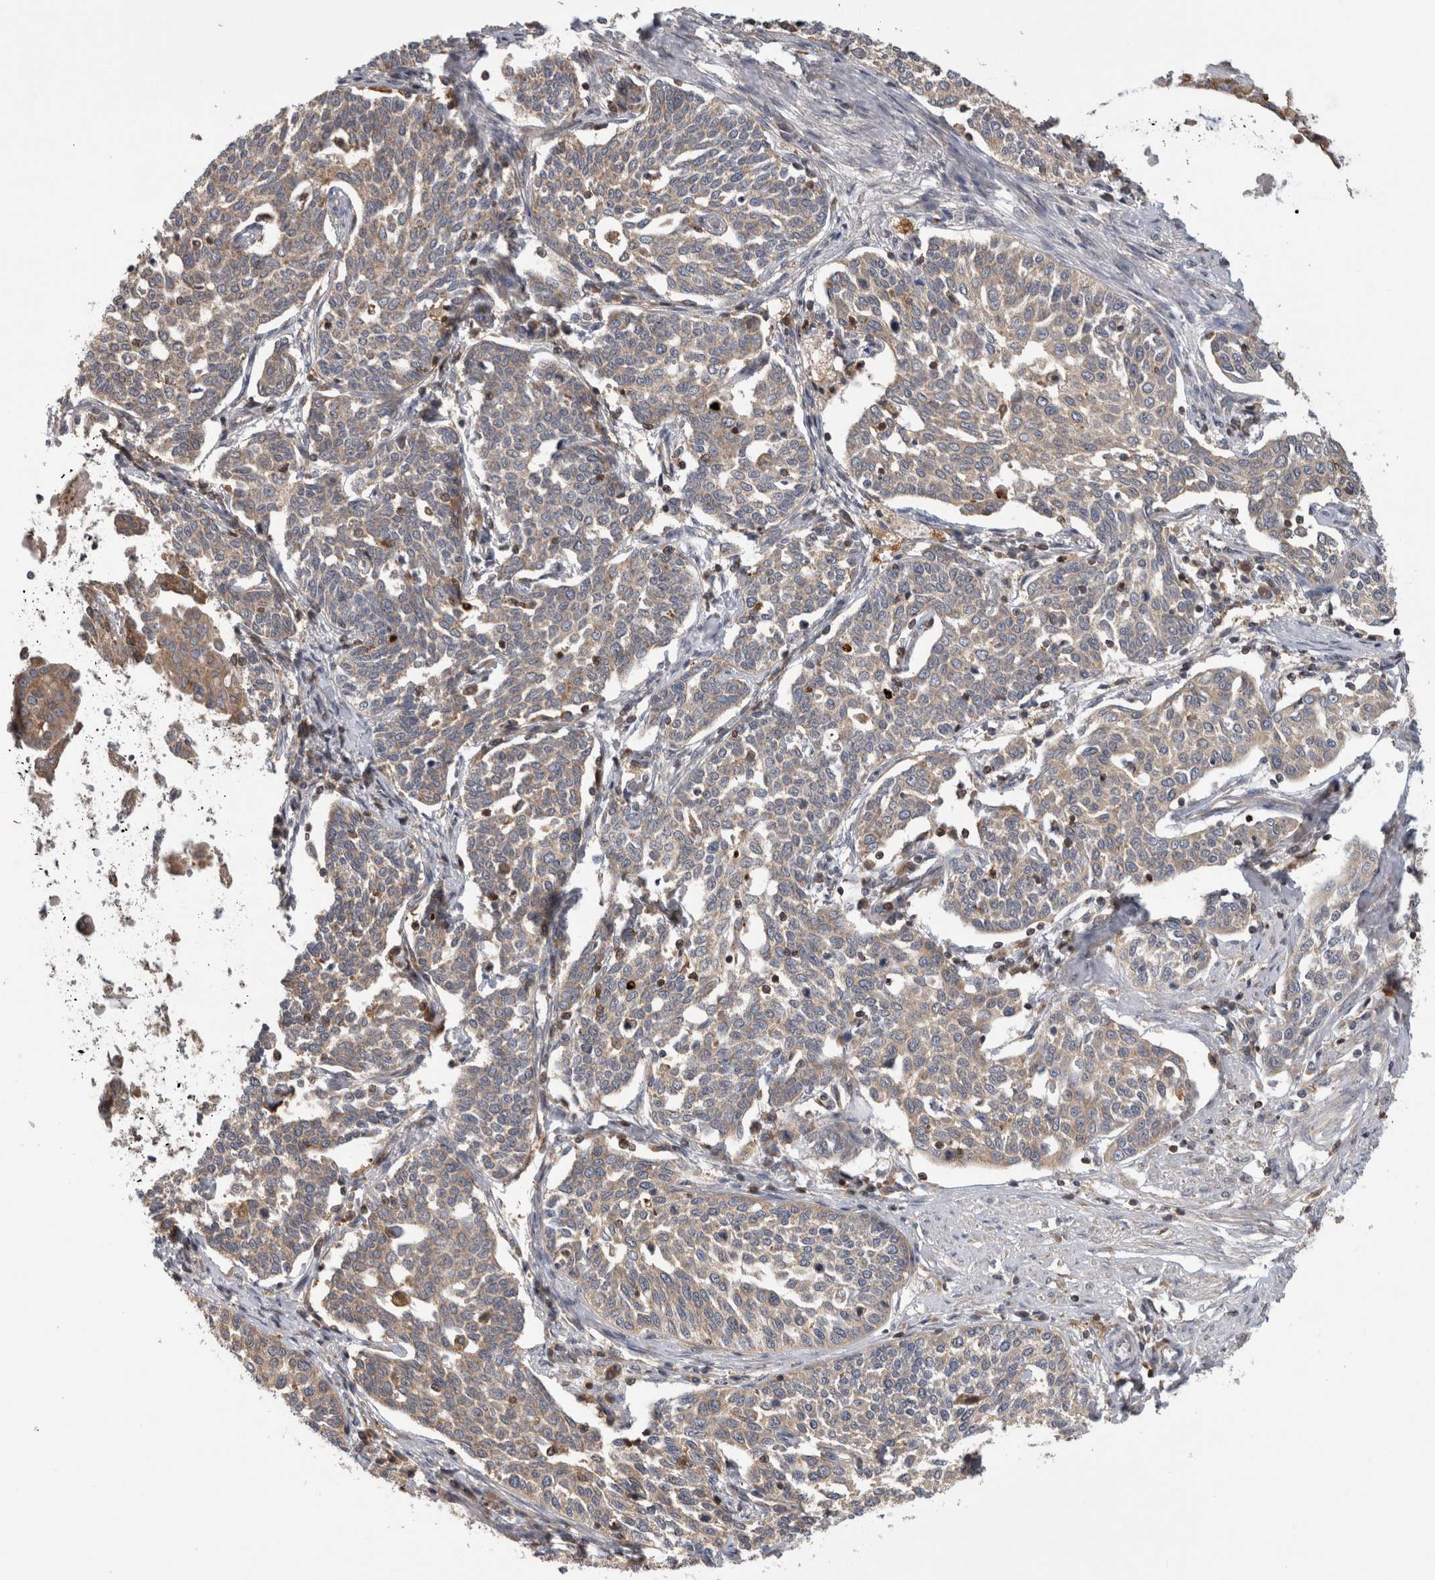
{"staining": {"intensity": "weak", "quantity": ">75%", "location": "cytoplasmic/membranous"}, "tissue": "cervical cancer", "cell_type": "Tumor cells", "image_type": "cancer", "snomed": [{"axis": "morphology", "description": "Squamous cell carcinoma, NOS"}, {"axis": "topography", "description": "Cervix"}], "caption": "This micrograph displays immunohistochemistry staining of human squamous cell carcinoma (cervical), with low weak cytoplasmic/membranous staining in approximately >75% of tumor cells.", "gene": "GRIK2", "patient": {"sex": "female", "age": 34}}